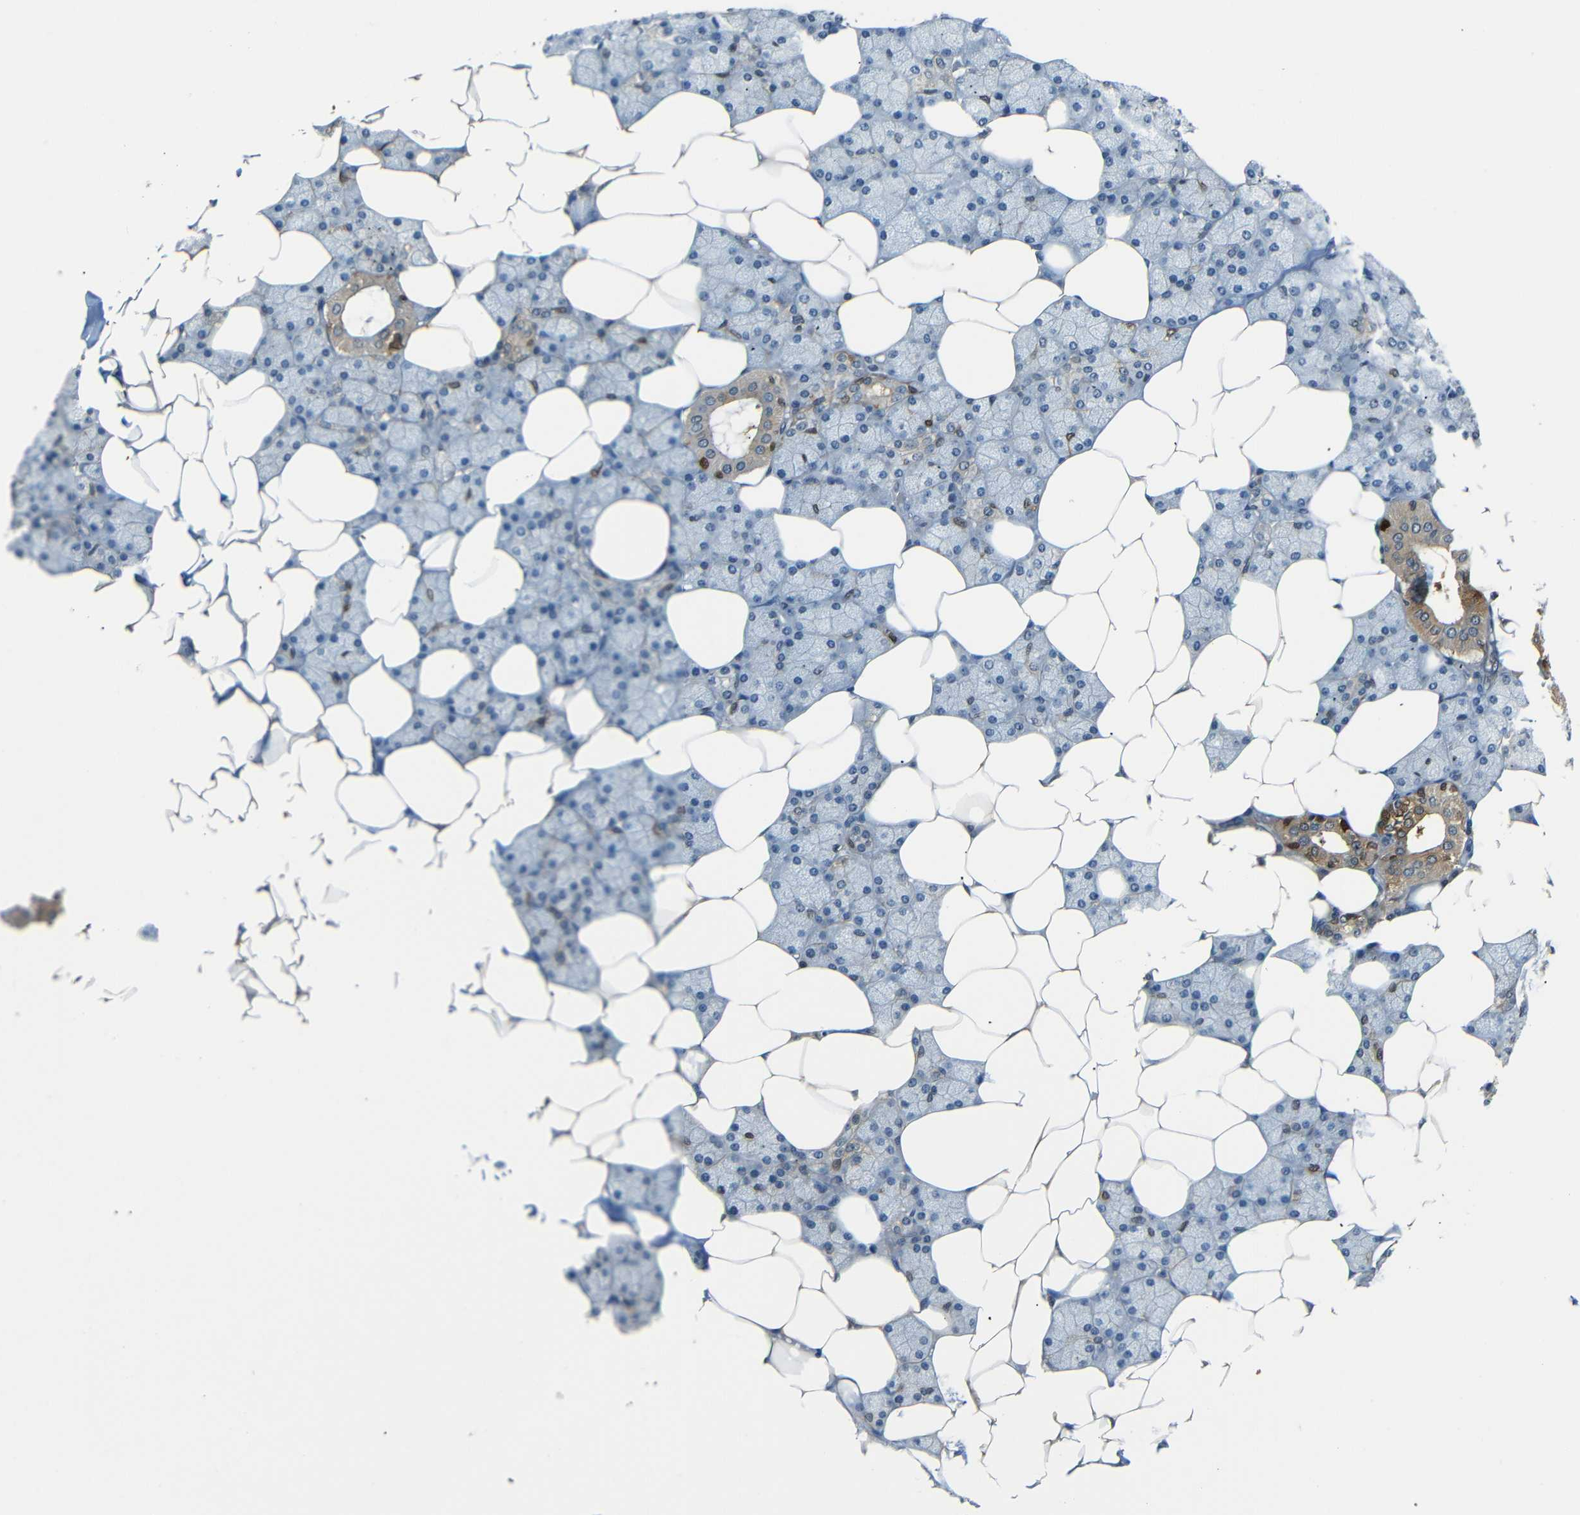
{"staining": {"intensity": "moderate", "quantity": "<25%", "location": "cytoplasmic/membranous"}, "tissue": "salivary gland", "cell_type": "Glandular cells", "image_type": "normal", "snomed": [{"axis": "morphology", "description": "Normal tissue, NOS"}, {"axis": "topography", "description": "Salivary gland"}], "caption": "A histopathology image showing moderate cytoplasmic/membranous positivity in approximately <25% of glandular cells in normal salivary gland, as visualized by brown immunohistochemical staining.", "gene": "SFN", "patient": {"sex": "male", "age": 62}}